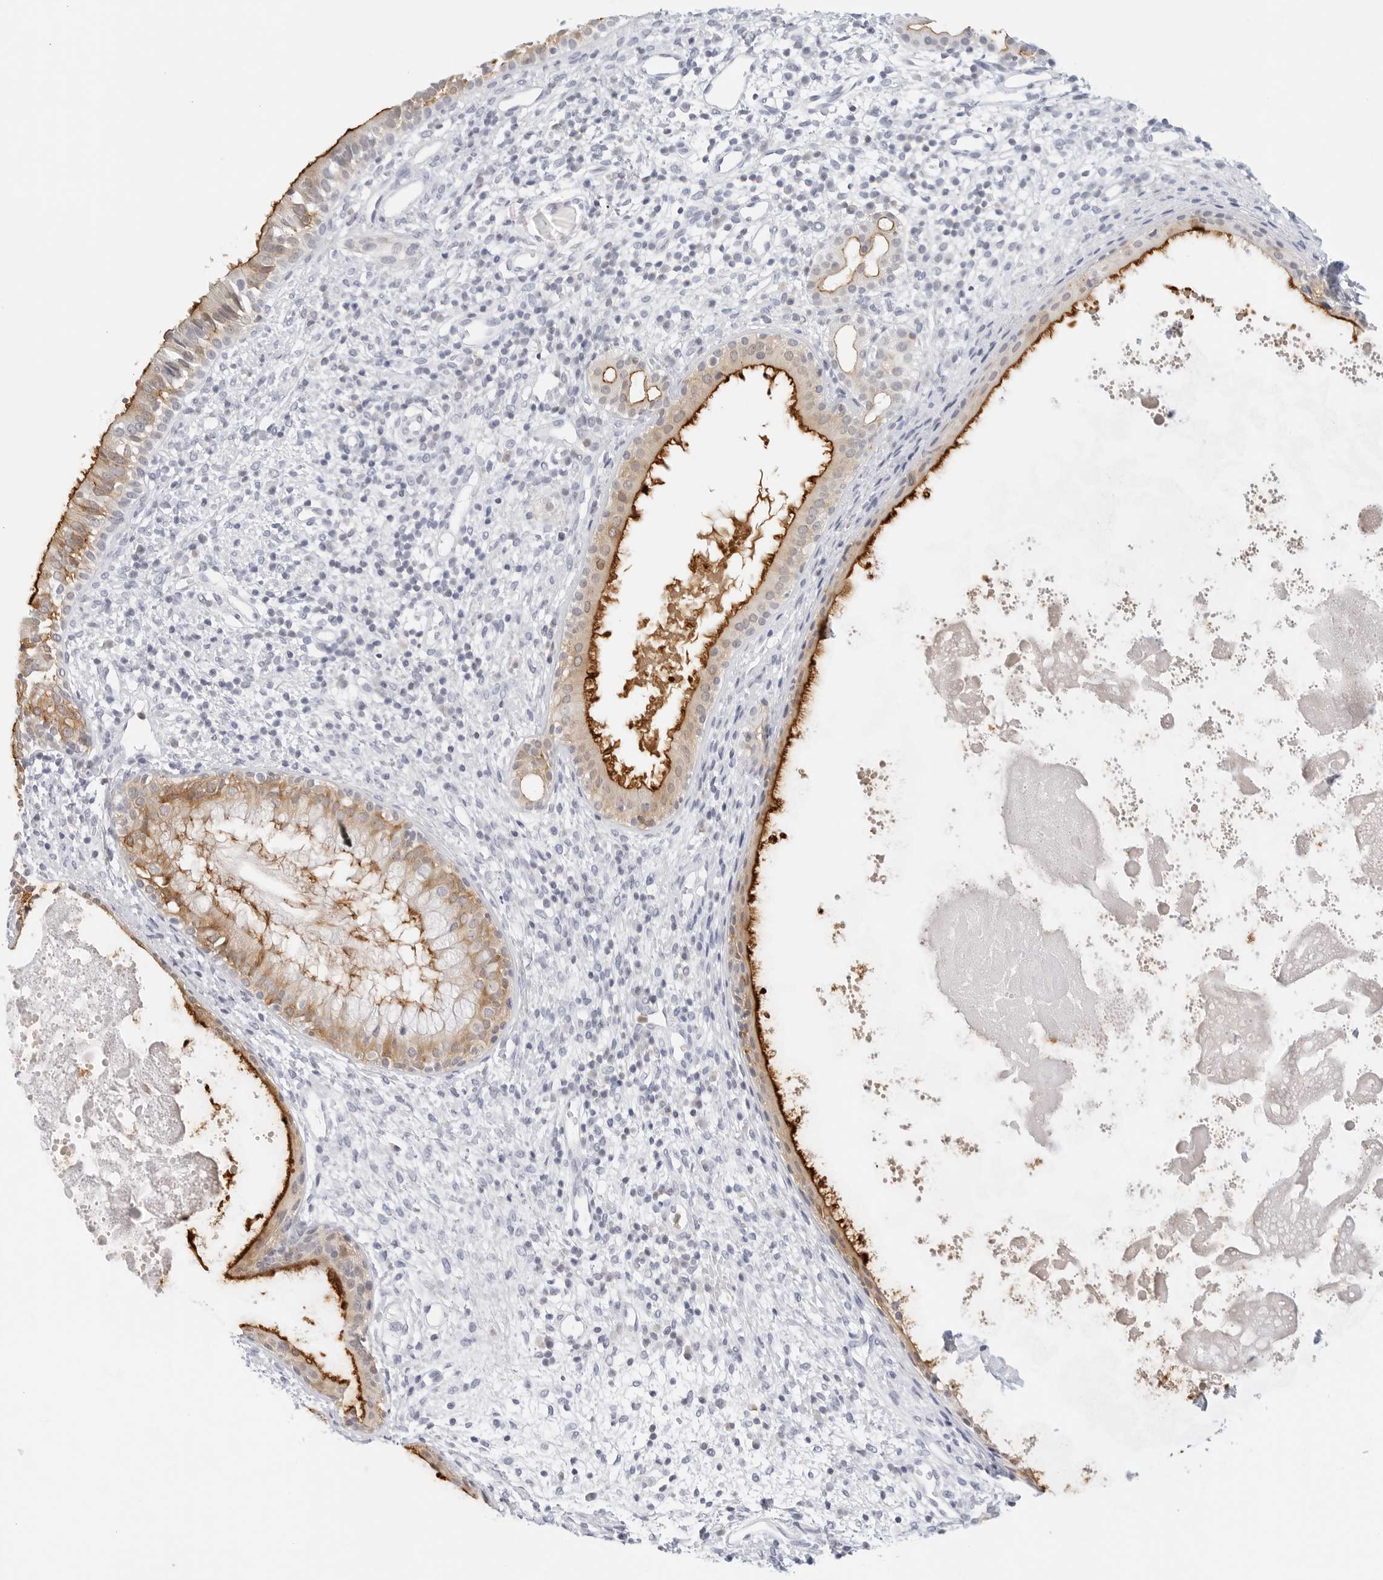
{"staining": {"intensity": "strong", "quantity": ">75%", "location": "cytoplasmic/membranous"}, "tissue": "nasopharynx", "cell_type": "Respiratory epithelial cells", "image_type": "normal", "snomed": [{"axis": "morphology", "description": "Normal tissue, NOS"}, {"axis": "topography", "description": "Nasopharynx"}], "caption": "Nasopharynx stained with IHC displays strong cytoplasmic/membranous staining in approximately >75% of respiratory epithelial cells. (DAB (3,3'-diaminobenzidine) IHC with brightfield microscopy, high magnification).", "gene": "SLC9A3R1", "patient": {"sex": "male", "age": 22}}